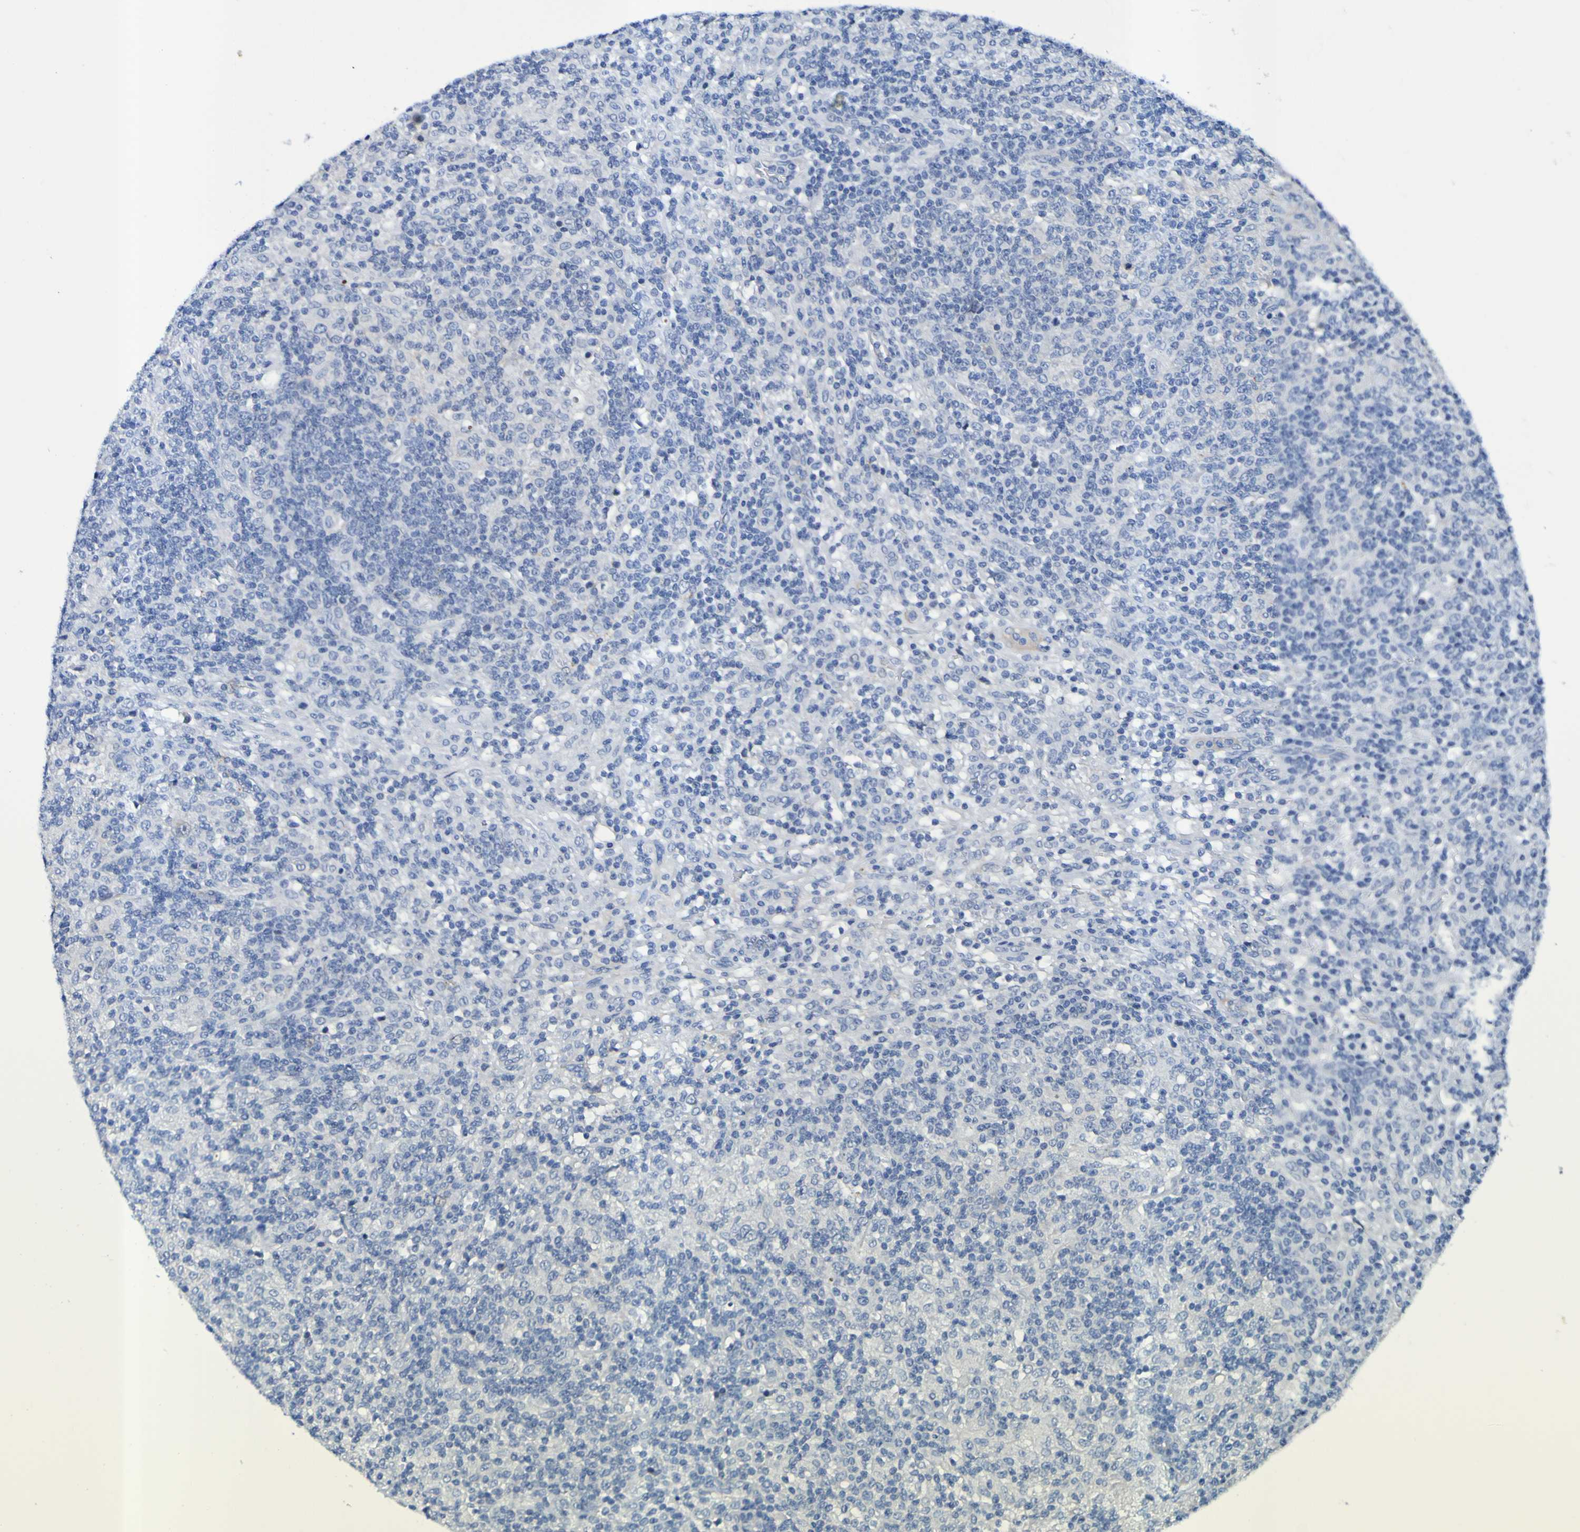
{"staining": {"intensity": "negative", "quantity": "none", "location": "none"}, "tissue": "lymphoma", "cell_type": "Tumor cells", "image_type": "cancer", "snomed": [{"axis": "morphology", "description": "Hodgkin's disease, NOS"}, {"axis": "topography", "description": "Lymph node"}], "caption": "DAB (3,3'-diaminobenzidine) immunohistochemical staining of human Hodgkin's disease exhibits no significant expression in tumor cells.", "gene": "VMA21", "patient": {"sex": "male", "age": 70}}